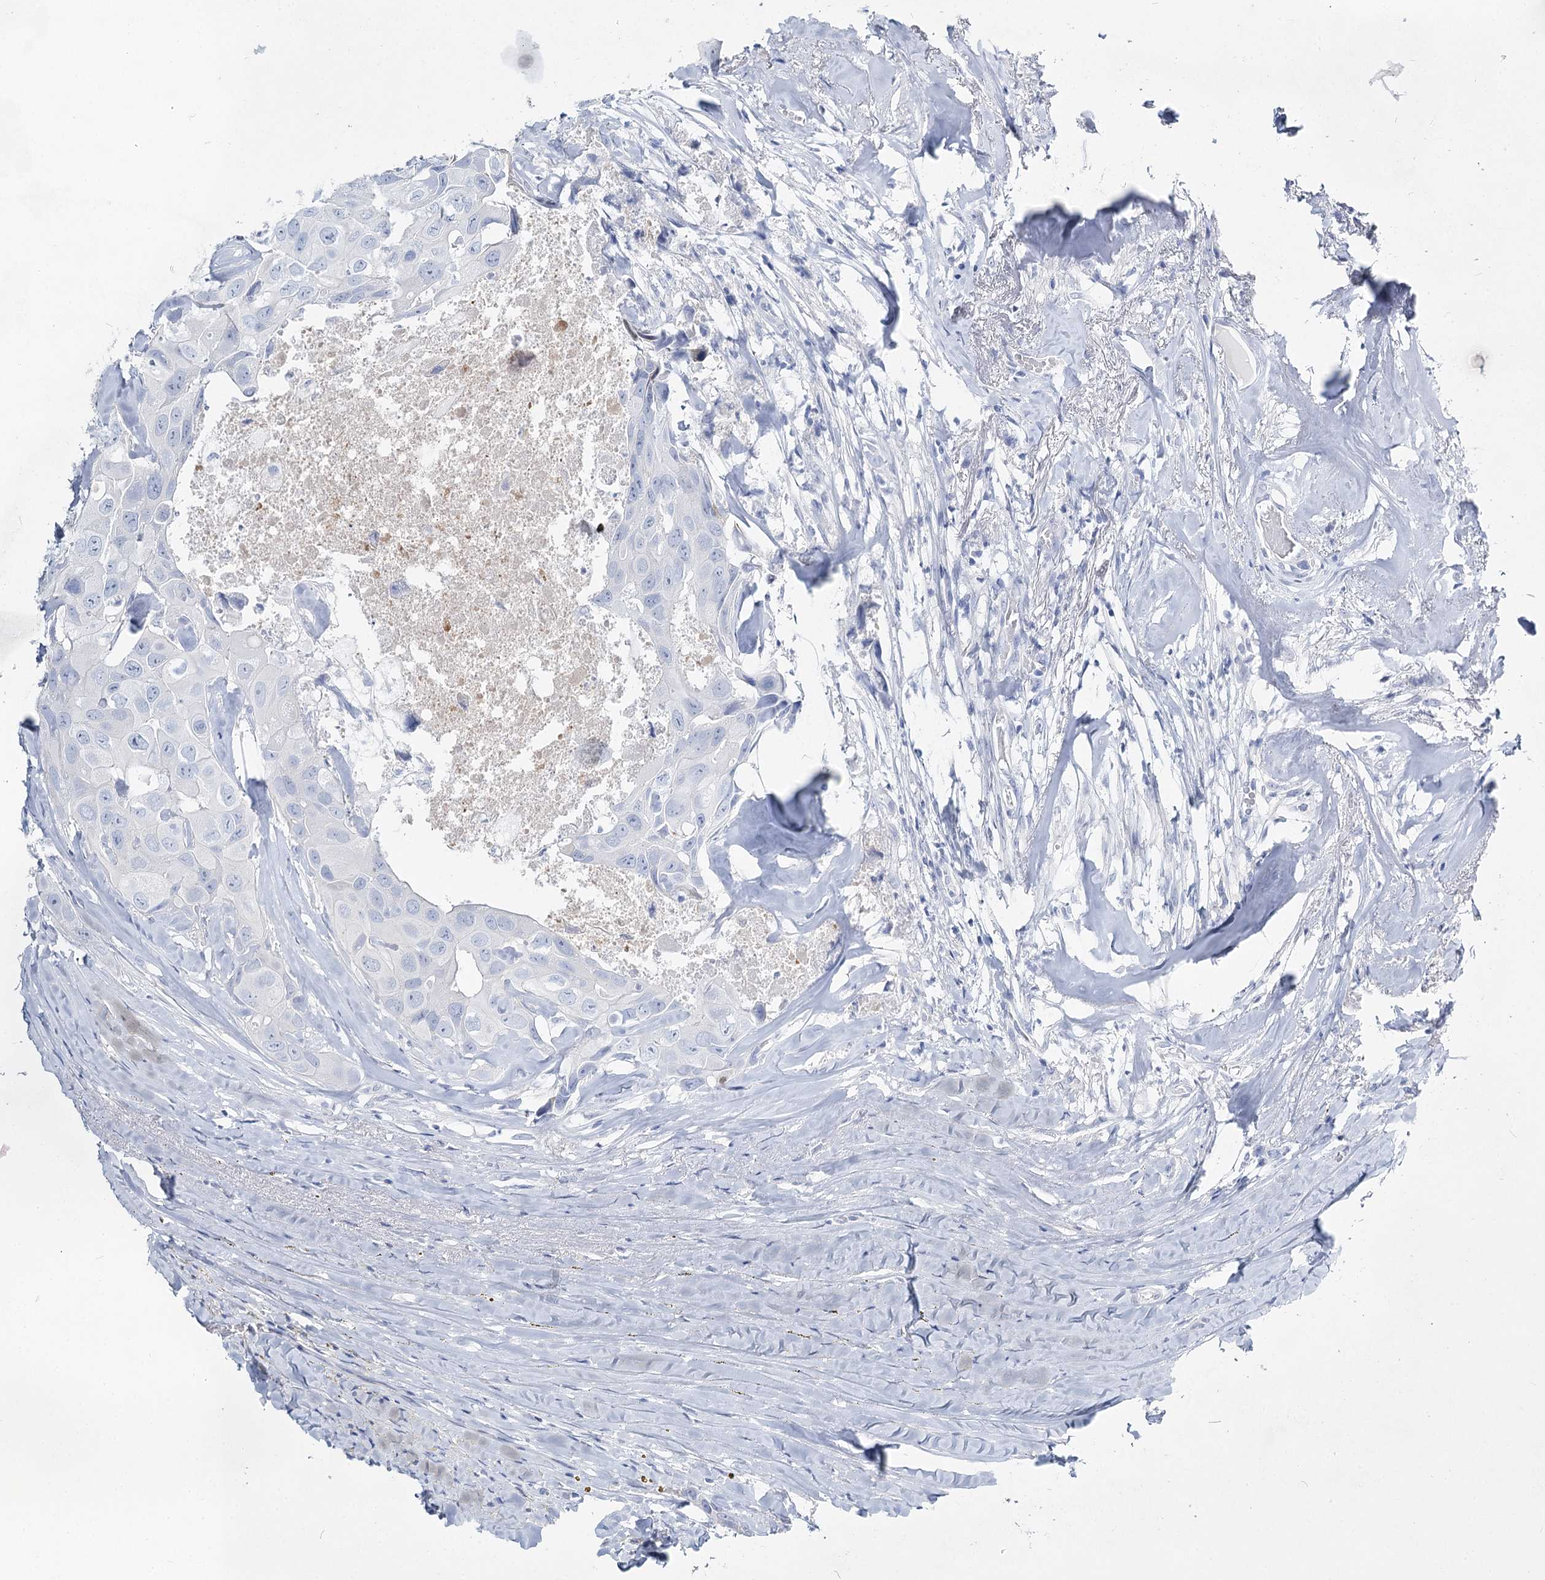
{"staining": {"intensity": "negative", "quantity": "none", "location": "none"}, "tissue": "head and neck cancer", "cell_type": "Tumor cells", "image_type": "cancer", "snomed": [{"axis": "morphology", "description": "Adenocarcinoma, NOS"}, {"axis": "morphology", "description": "Adenocarcinoma, metastatic, NOS"}, {"axis": "topography", "description": "Head-Neck"}], "caption": "High power microscopy photomicrograph of an IHC micrograph of head and neck metastatic adenocarcinoma, revealing no significant staining in tumor cells.", "gene": "SLC17A2", "patient": {"sex": "male", "age": 75}}